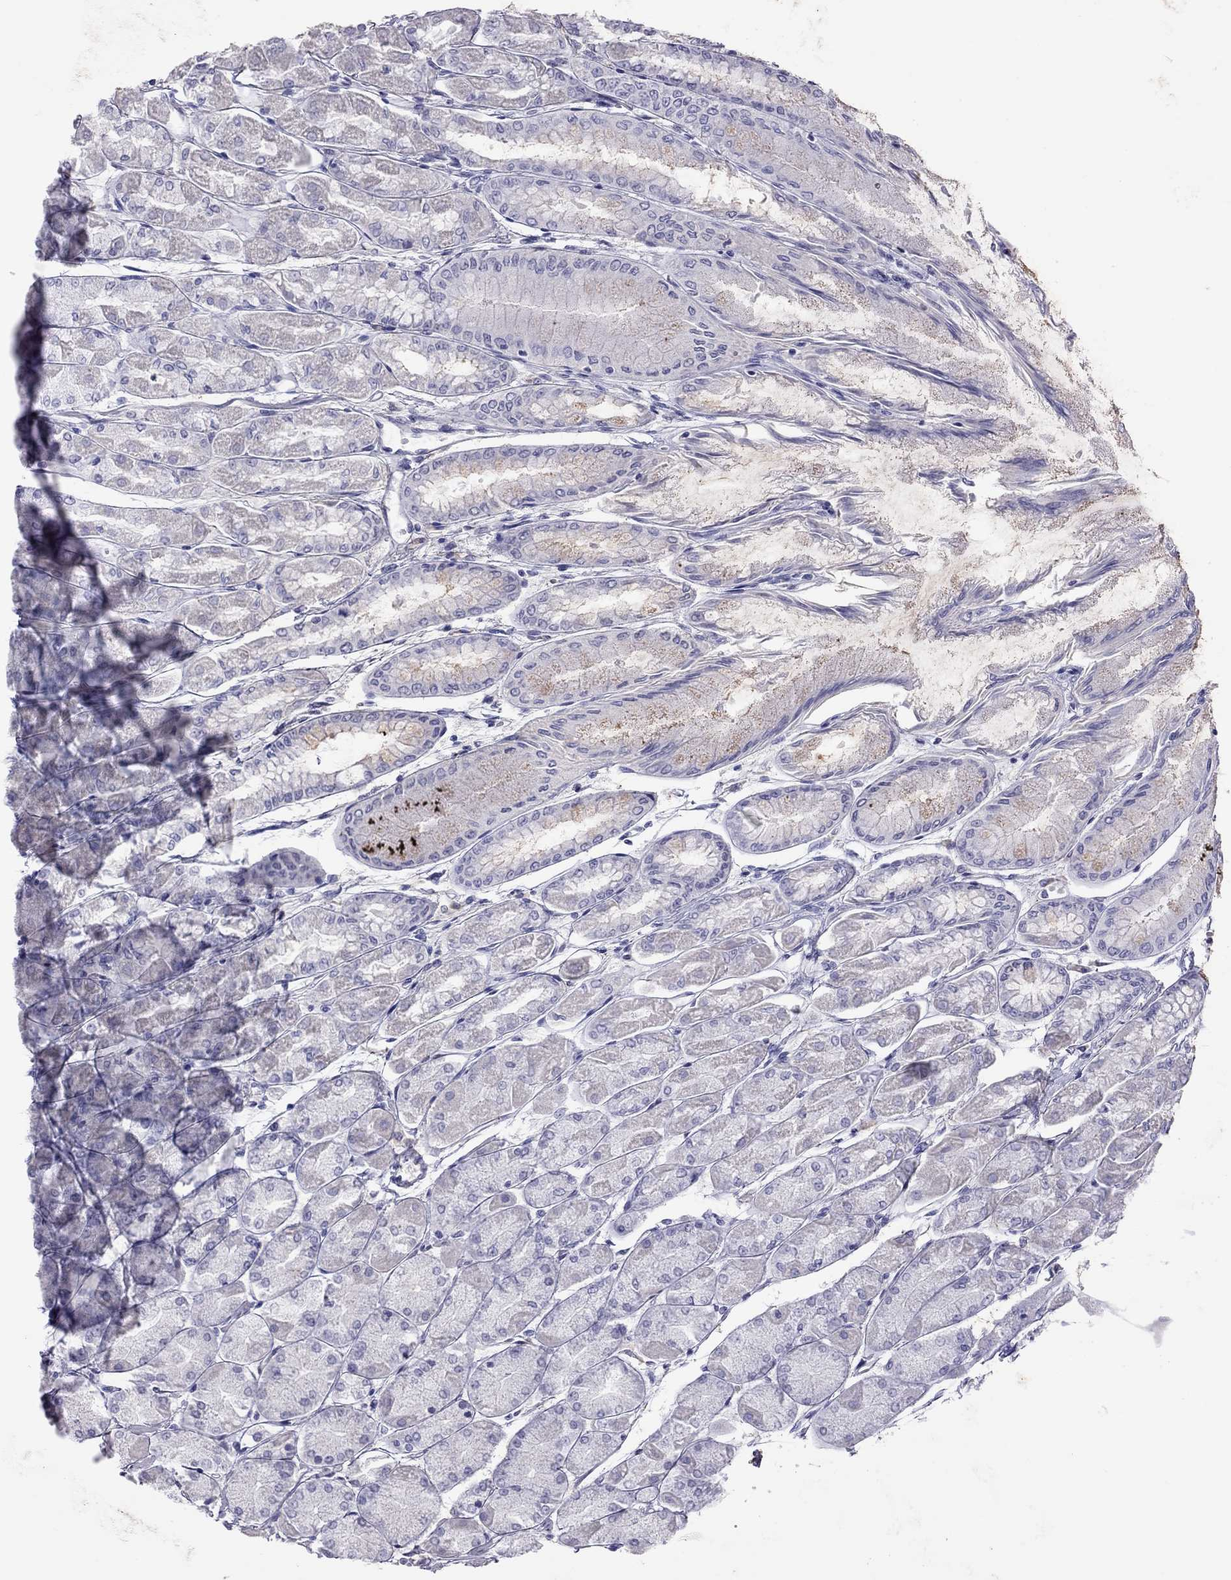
{"staining": {"intensity": "negative", "quantity": "none", "location": "none"}, "tissue": "stomach", "cell_type": "Glandular cells", "image_type": "normal", "snomed": [{"axis": "morphology", "description": "Normal tissue, NOS"}, {"axis": "topography", "description": "Stomach, upper"}], "caption": "Protein analysis of benign stomach demonstrates no significant expression in glandular cells. Nuclei are stained in blue.", "gene": "STAG3", "patient": {"sex": "male", "age": 60}}